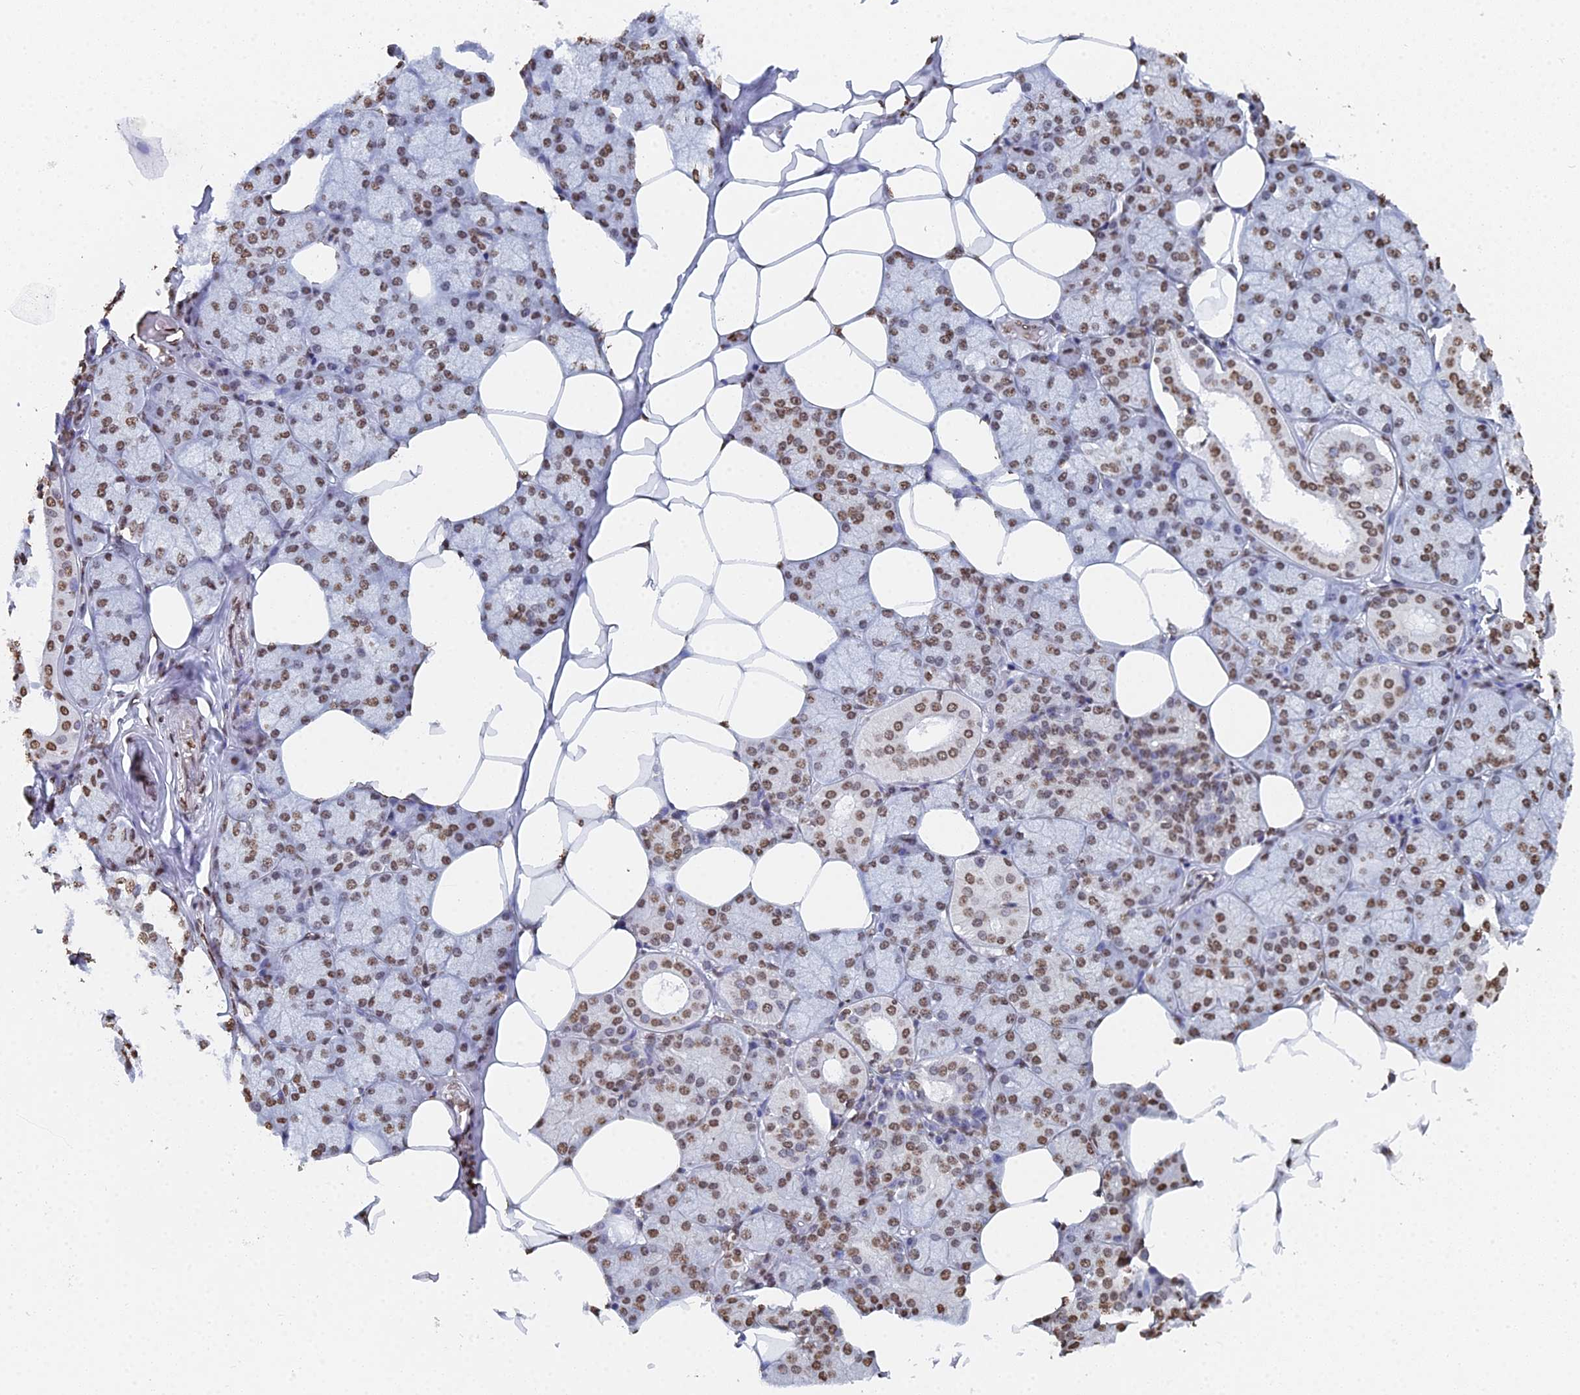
{"staining": {"intensity": "moderate", "quantity": ">75%", "location": "nuclear"}, "tissue": "salivary gland", "cell_type": "Glandular cells", "image_type": "normal", "snomed": [{"axis": "morphology", "description": "Normal tissue, NOS"}, {"axis": "topography", "description": "Salivary gland"}], "caption": "Salivary gland stained with immunohistochemistry (IHC) displays moderate nuclear expression in about >75% of glandular cells.", "gene": "GBP3", "patient": {"sex": "male", "age": 62}}